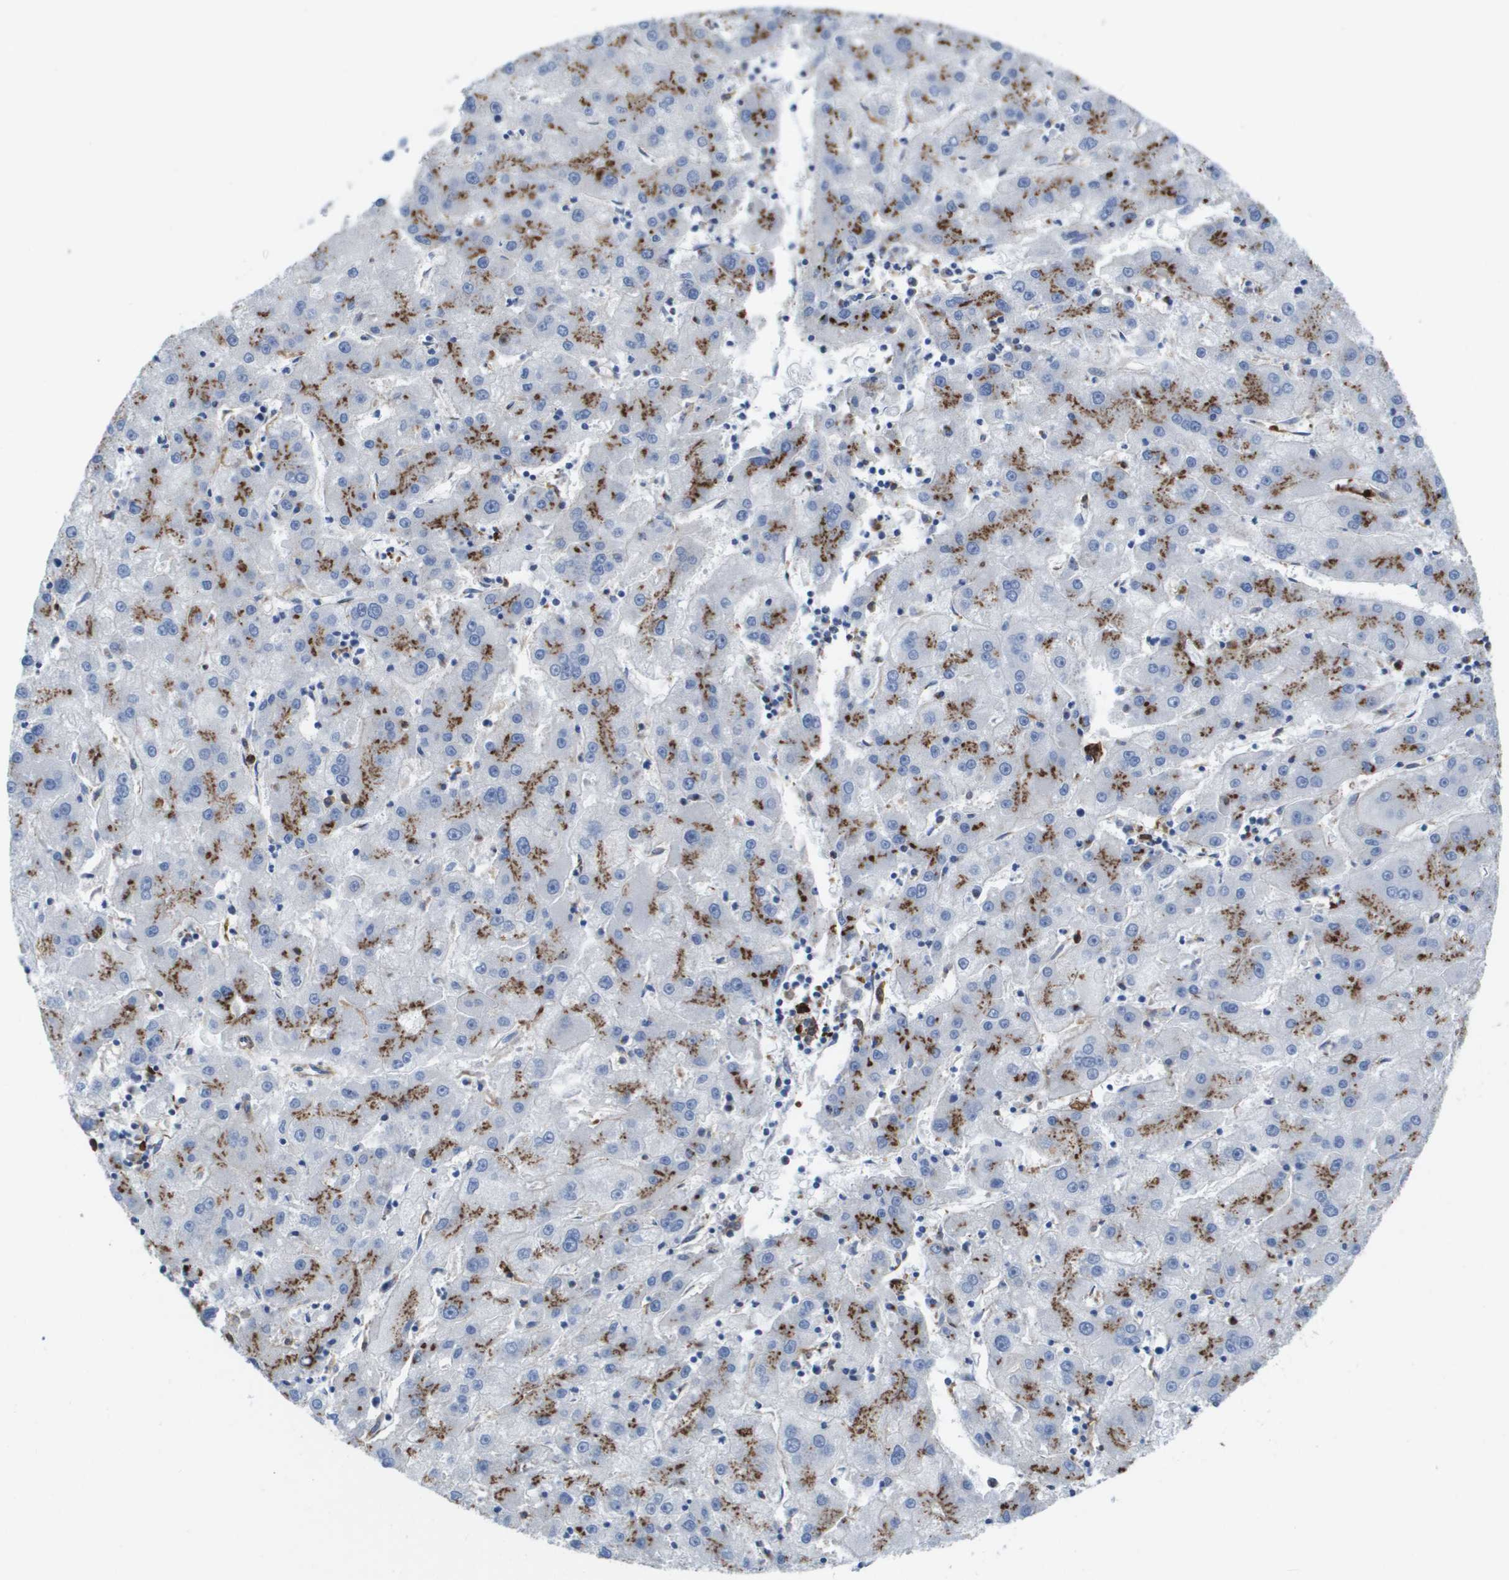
{"staining": {"intensity": "moderate", "quantity": ">75%", "location": "cytoplasmic/membranous"}, "tissue": "liver cancer", "cell_type": "Tumor cells", "image_type": "cancer", "snomed": [{"axis": "morphology", "description": "Carcinoma, Hepatocellular, NOS"}, {"axis": "topography", "description": "Liver"}], "caption": "Liver cancer stained with a protein marker displays moderate staining in tumor cells.", "gene": "SLC37A2", "patient": {"sex": "male", "age": 72}}